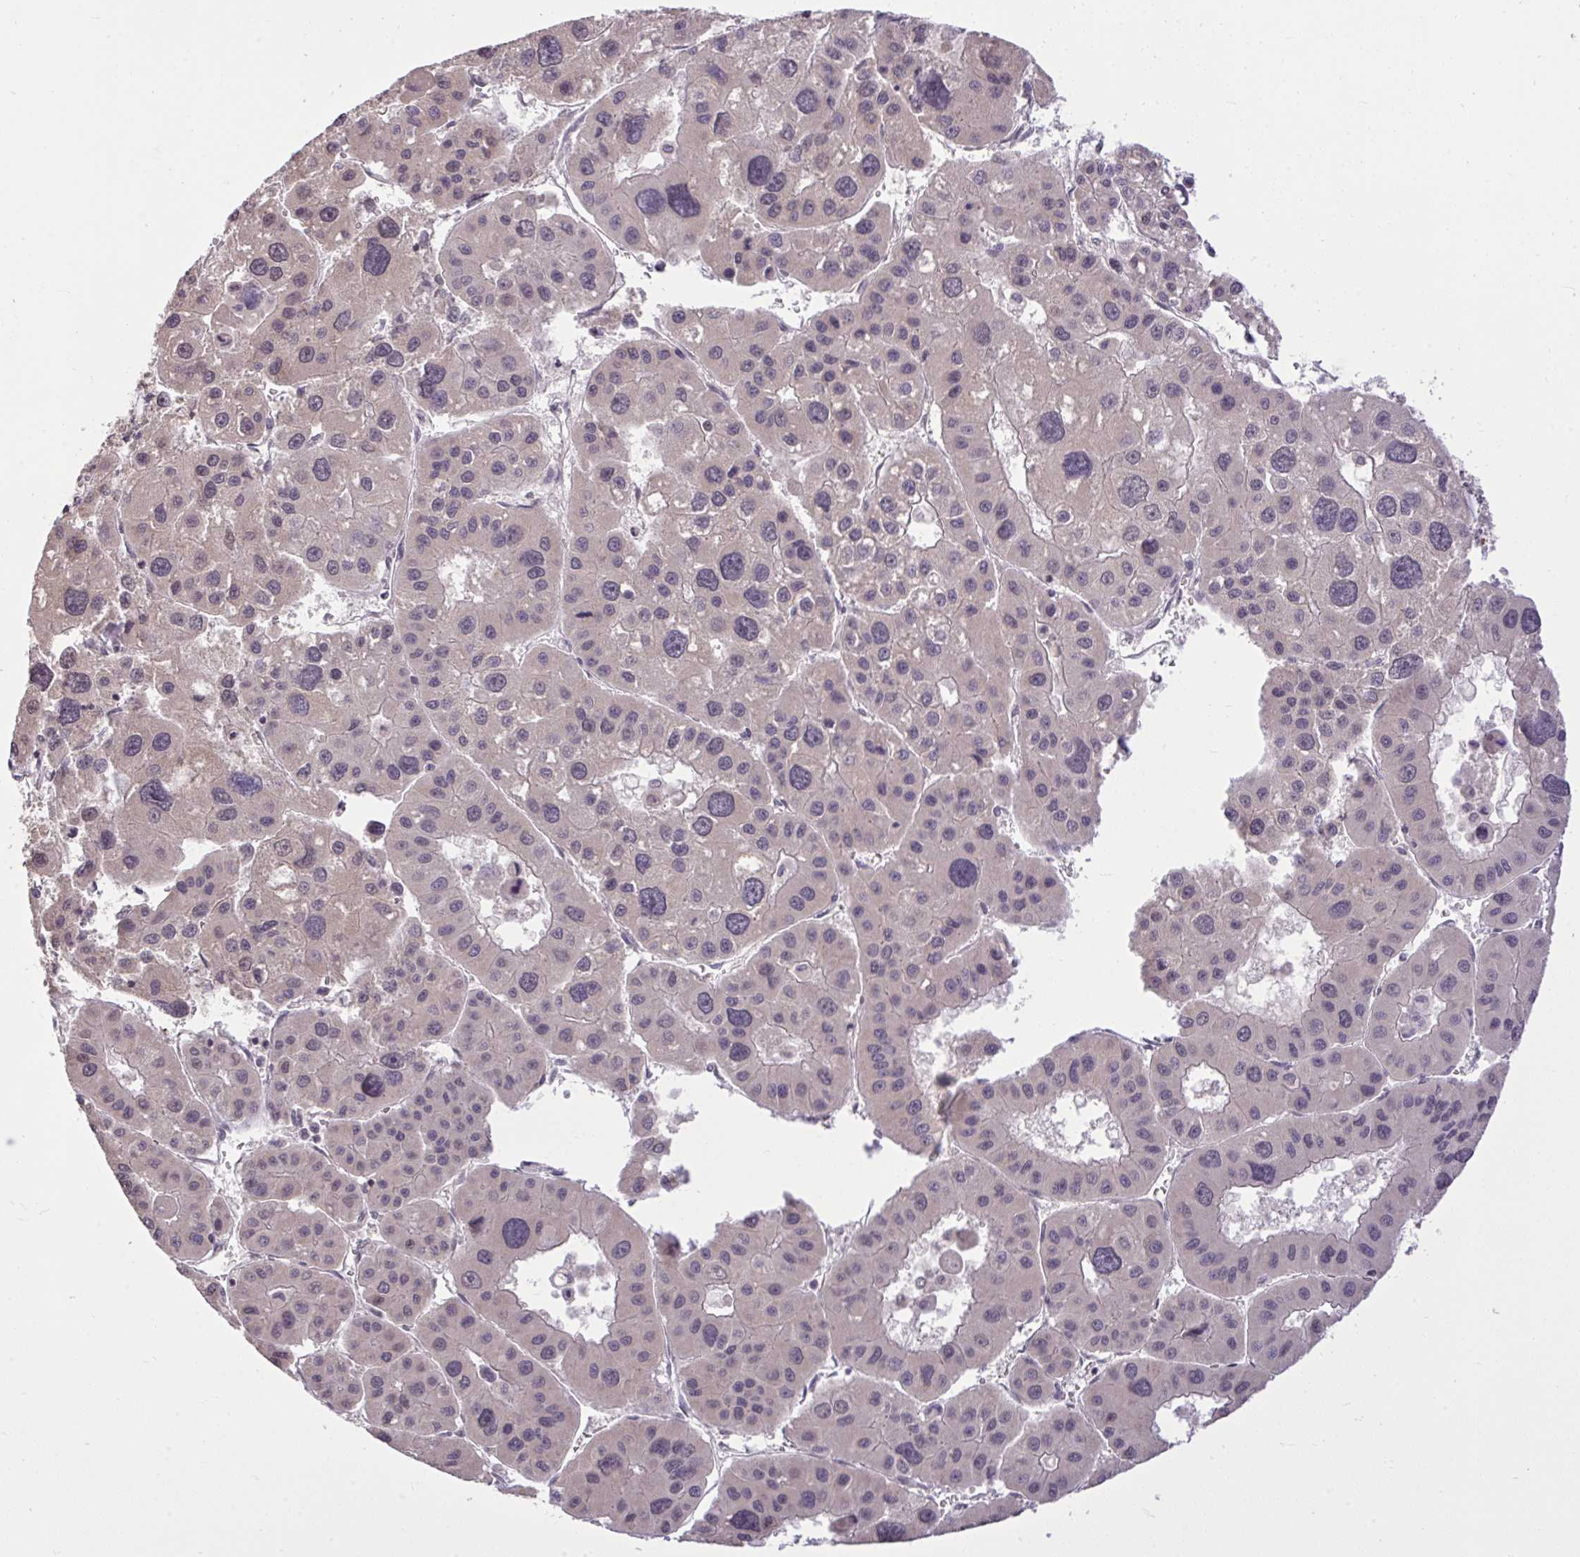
{"staining": {"intensity": "negative", "quantity": "none", "location": "none"}, "tissue": "liver cancer", "cell_type": "Tumor cells", "image_type": "cancer", "snomed": [{"axis": "morphology", "description": "Carcinoma, Hepatocellular, NOS"}, {"axis": "topography", "description": "Liver"}], "caption": "Histopathology image shows no significant protein positivity in tumor cells of liver cancer (hepatocellular carcinoma). (DAB immunohistochemistry (IHC), high magnification).", "gene": "CYP20A1", "patient": {"sex": "male", "age": 73}}